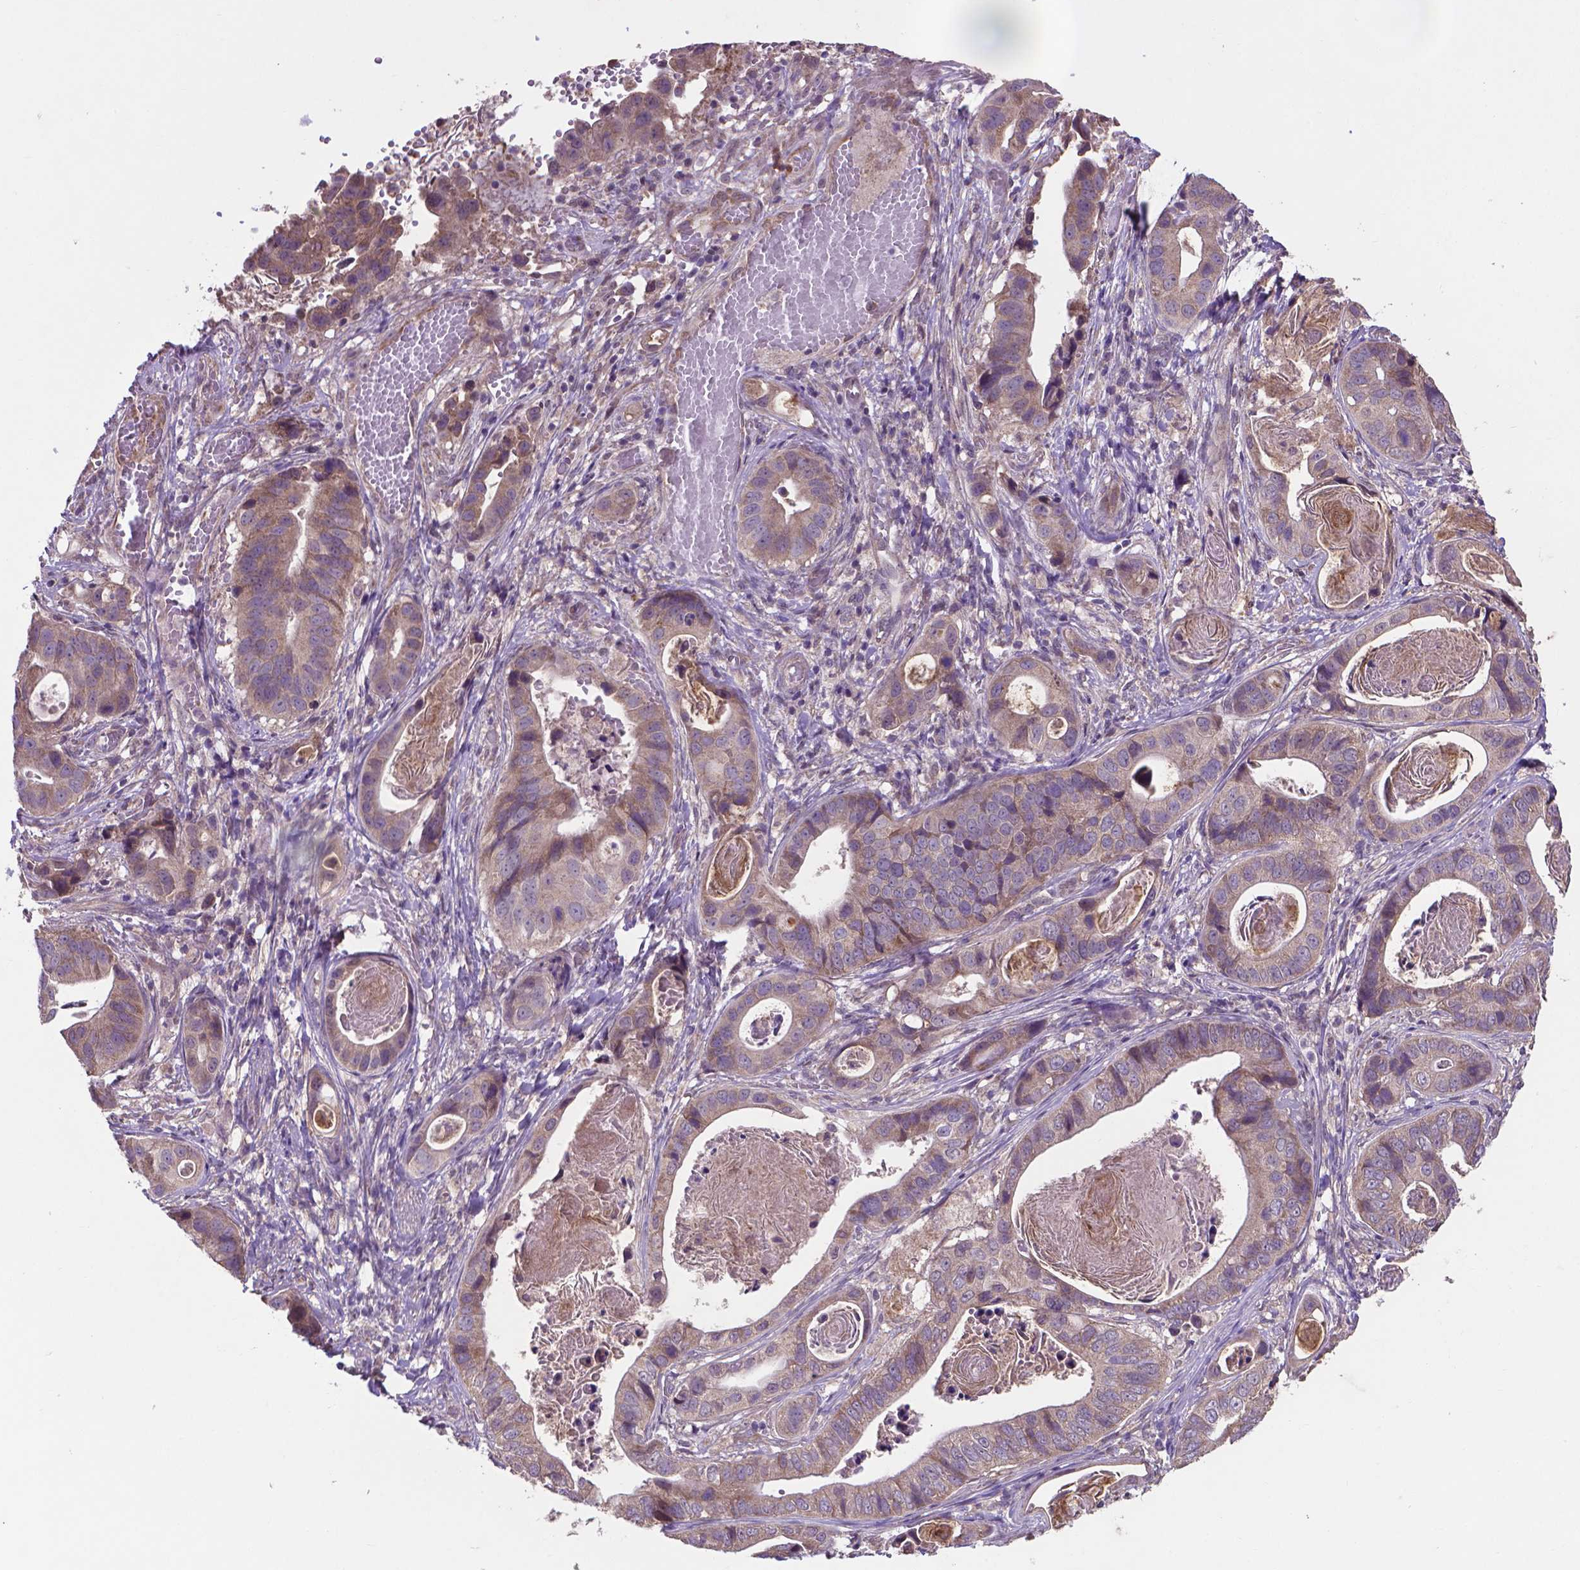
{"staining": {"intensity": "weak", "quantity": "25%-75%", "location": "cytoplasmic/membranous"}, "tissue": "stomach cancer", "cell_type": "Tumor cells", "image_type": "cancer", "snomed": [{"axis": "morphology", "description": "Adenocarcinoma, NOS"}, {"axis": "topography", "description": "Stomach"}], "caption": "Brown immunohistochemical staining in stomach cancer (adenocarcinoma) demonstrates weak cytoplasmic/membranous staining in about 25%-75% of tumor cells. Using DAB (brown) and hematoxylin (blue) stains, captured at high magnification using brightfield microscopy.", "gene": "GPR63", "patient": {"sex": "male", "age": 84}}